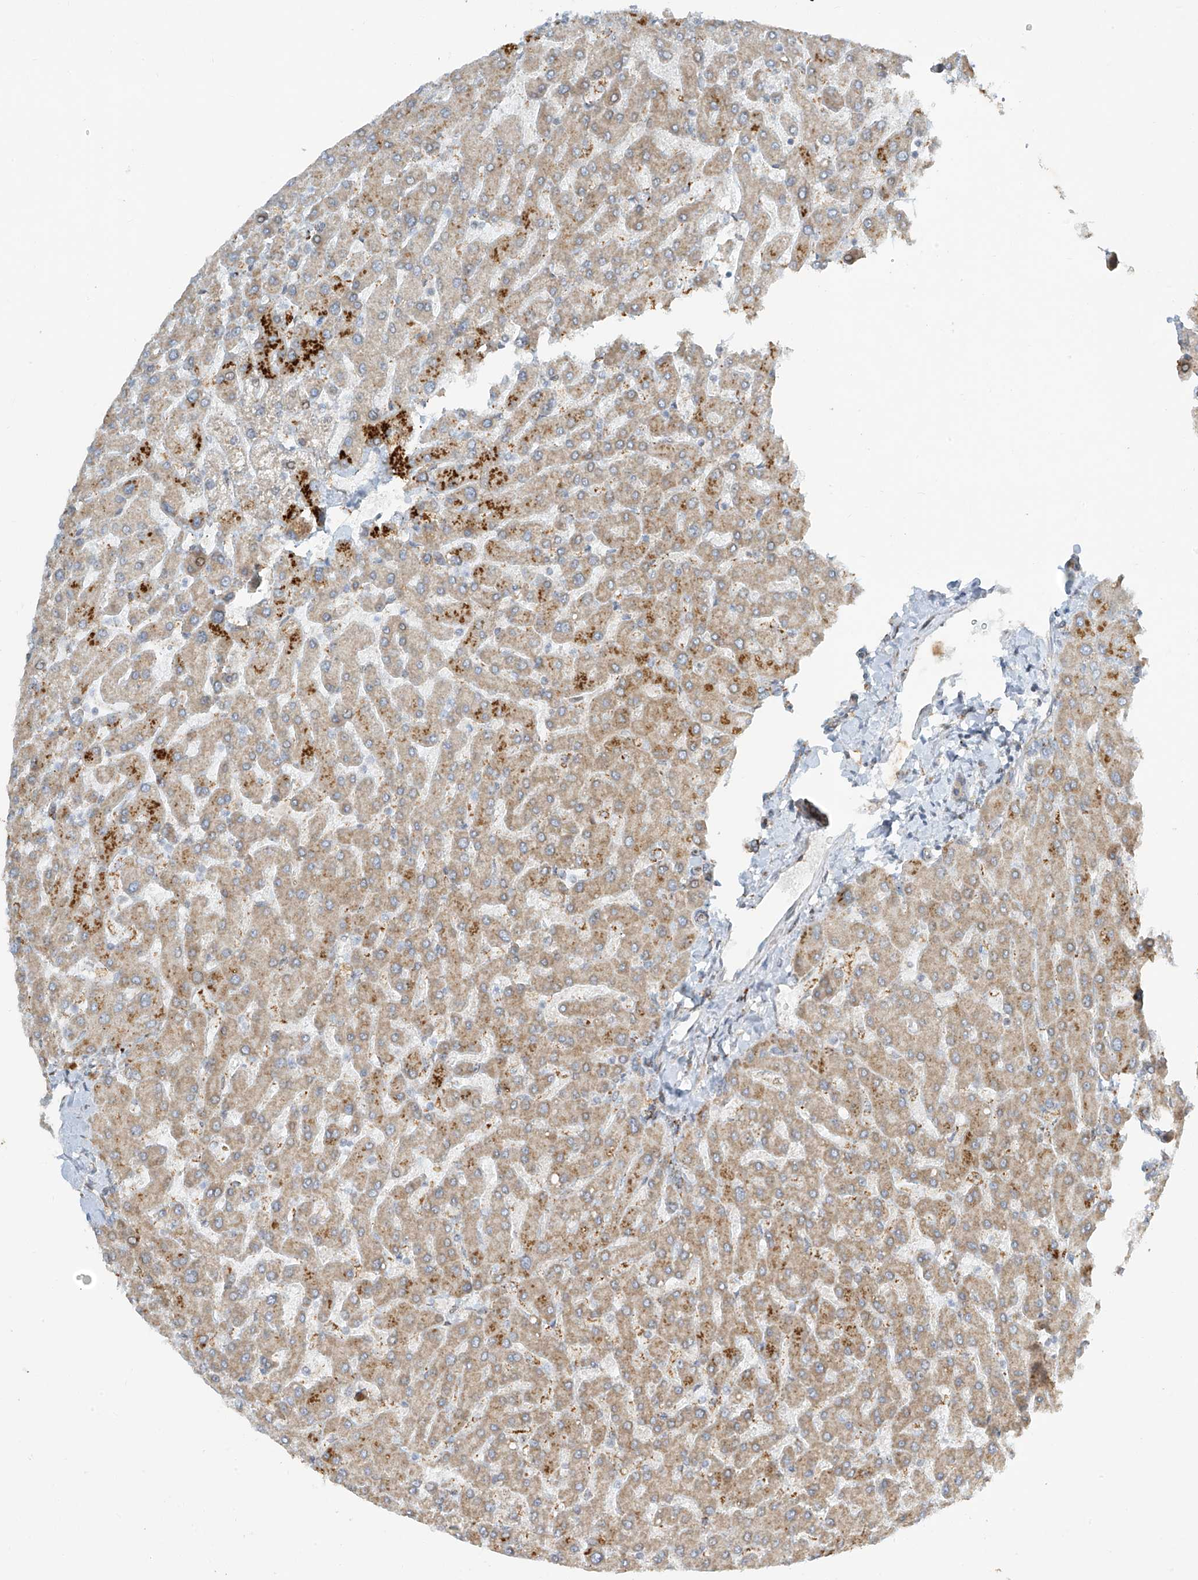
{"staining": {"intensity": "negative", "quantity": "none", "location": "none"}, "tissue": "liver", "cell_type": "Cholangiocytes", "image_type": "normal", "snomed": [{"axis": "morphology", "description": "Normal tissue, NOS"}, {"axis": "topography", "description": "Liver"}], "caption": "Immunohistochemistry (IHC) histopathology image of normal liver: human liver stained with DAB (3,3'-diaminobenzidine) exhibits no significant protein expression in cholangiocytes. The staining is performed using DAB (3,3'-diaminobenzidine) brown chromogen with nuclei counter-stained in using hematoxylin.", "gene": "SMDT1", "patient": {"sex": "male", "age": 55}}